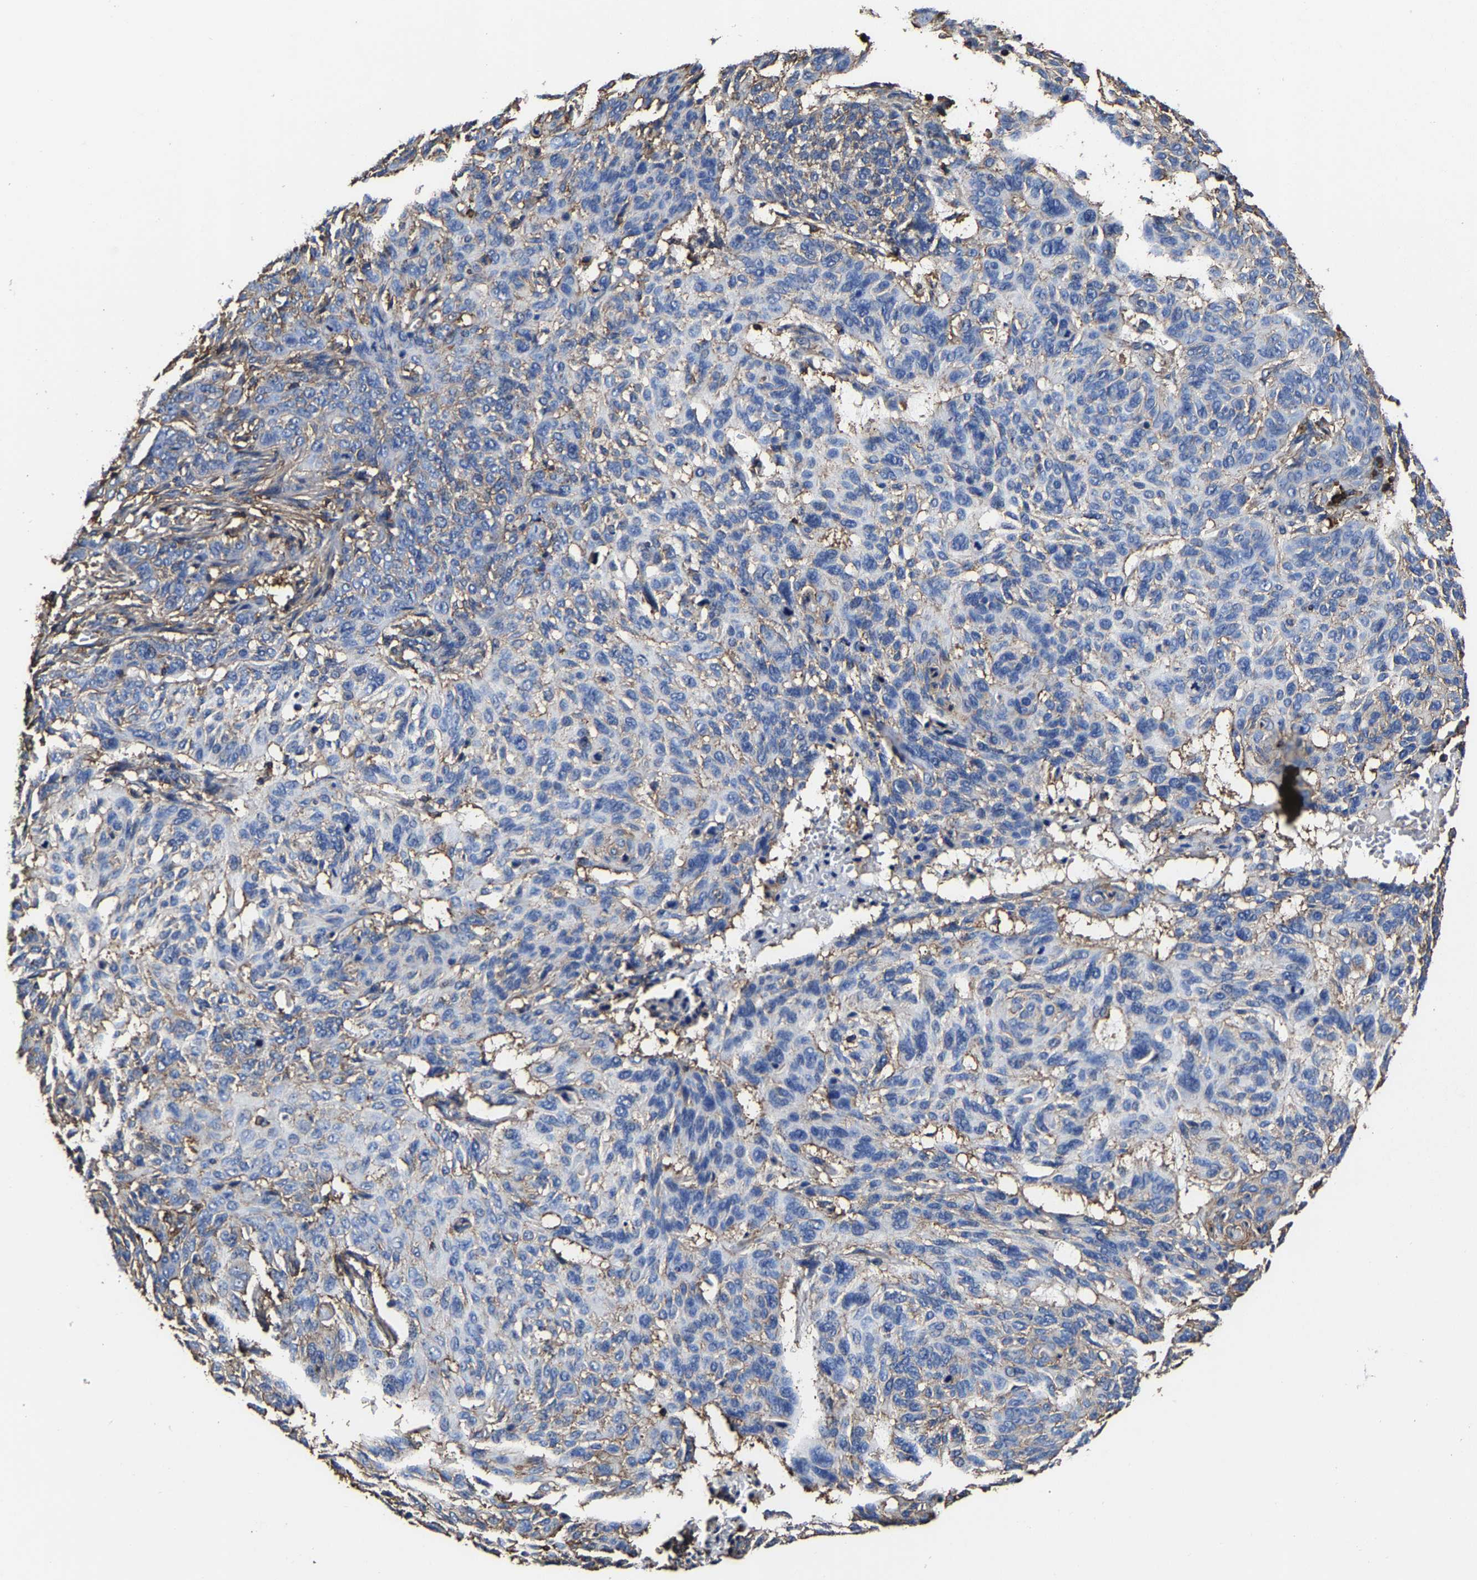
{"staining": {"intensity": "weak", "quantity": "25%-75%", "location": "cytoplasmic/membranous"}, "tissue": "skin cancer", "cell_type": "Tumor cells", "image_type": "cancer", "snomed": [{"axis": "morphology", "description": "Basal cell carcinoma"}, {"axis": "topography", "description": "Skin"}], "caption": "The micrograph reveals immunohistochemical staining of basal cell carcinoma (skin). There is weak cytoplasmic/membranous expression is seen in about 25%-75% of tumor cells. Using DAB (brown) and hematoxylin (blue) stains, captured at high magnification using brightfield microscopy.", "gene": "SSH3", "patient": {"sex": "male", "age": 85}}